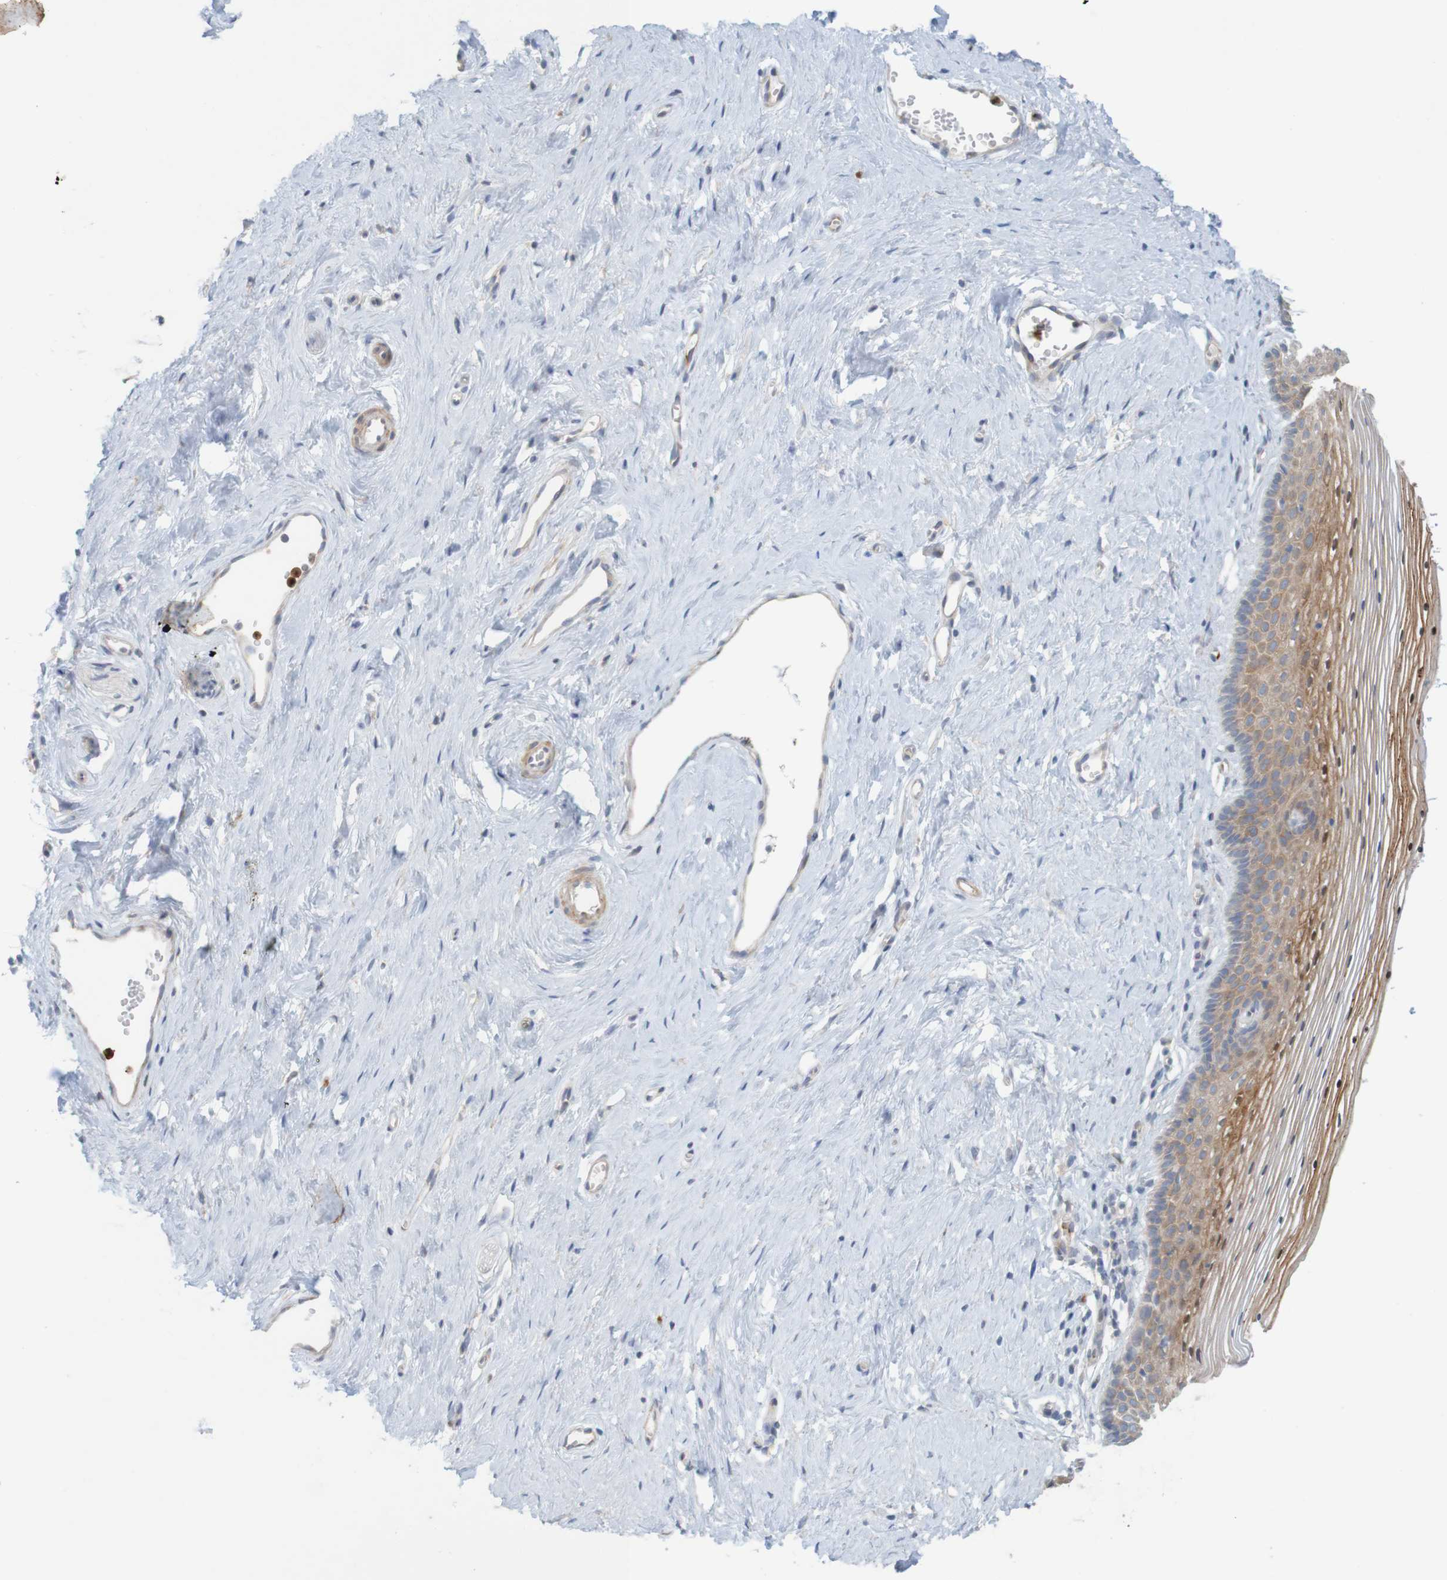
{"staining": {"intensity": "moderate", "quantity": ">75%", "location": "cytoplasmic/membranous"}, "tissue": "vagina", "cell_type": "Squamous epithelial cells", "image_type": "normal", "snomed": [{"axis": "morphology", "description": "Normal tissue, NOS"}, {"axis": "topography", "description": "Vagina"}], "caption": "The micrograph reveals a brown stain indicating the presence of a protein in the cytoplasmic/membranous of squamous epithelial cells in vagina. Using DAB (brown) and hematoxylin (blue) stains, captured at high magnification using brightfield microscopy.", "gene": "KRT23", "patient": {"sex": "female", "age": 32}}